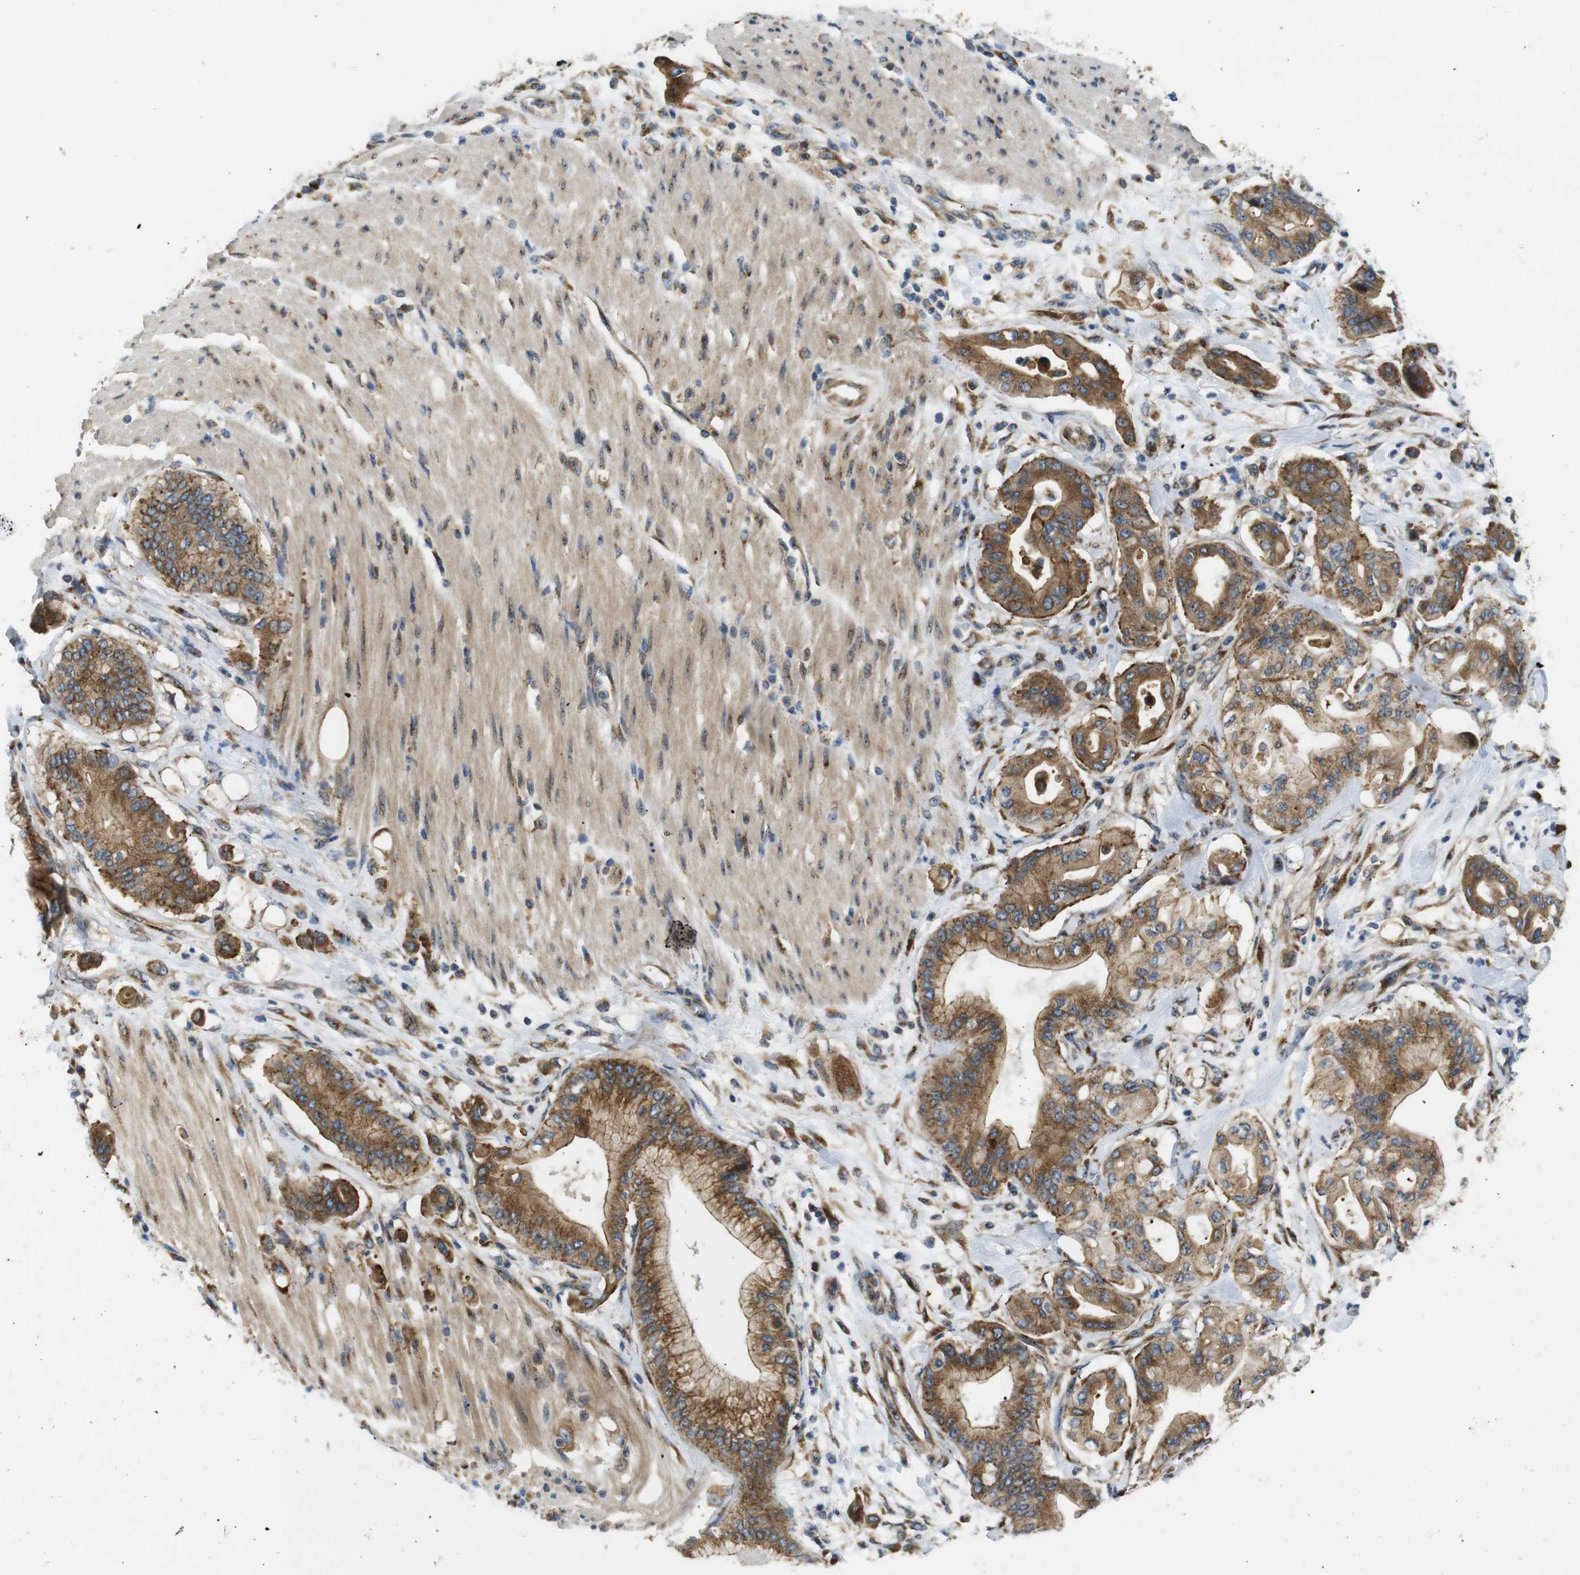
{"staining": {"intensity": "moderate", "quantity": ">75%", "location": "cytoplasmic/membranous"}, "tissue": "pancreatic cancer", "cell_type": "Tumor cells", "image_type": "cancer", "snomed": [{"axis": "morphology", "description": "Adenocarcinoma, NOS"}, {"axis": "morphology", "description": "Adenocarcinoma, metastatic, NOS"}, {"axis": "topography", "description": "Lymph node"}, {"axis": "topography", "description": "Pancreas"}, {"axis": "topography", "description": "Duodenum"}], "caption": "A brown stain highlights moderate cytoplasmic/membranous staining of a protein in human pancreatic cancer tumor cells.", "gene": "TMEM143", "patient": {"sex": "female", "age": 64}}